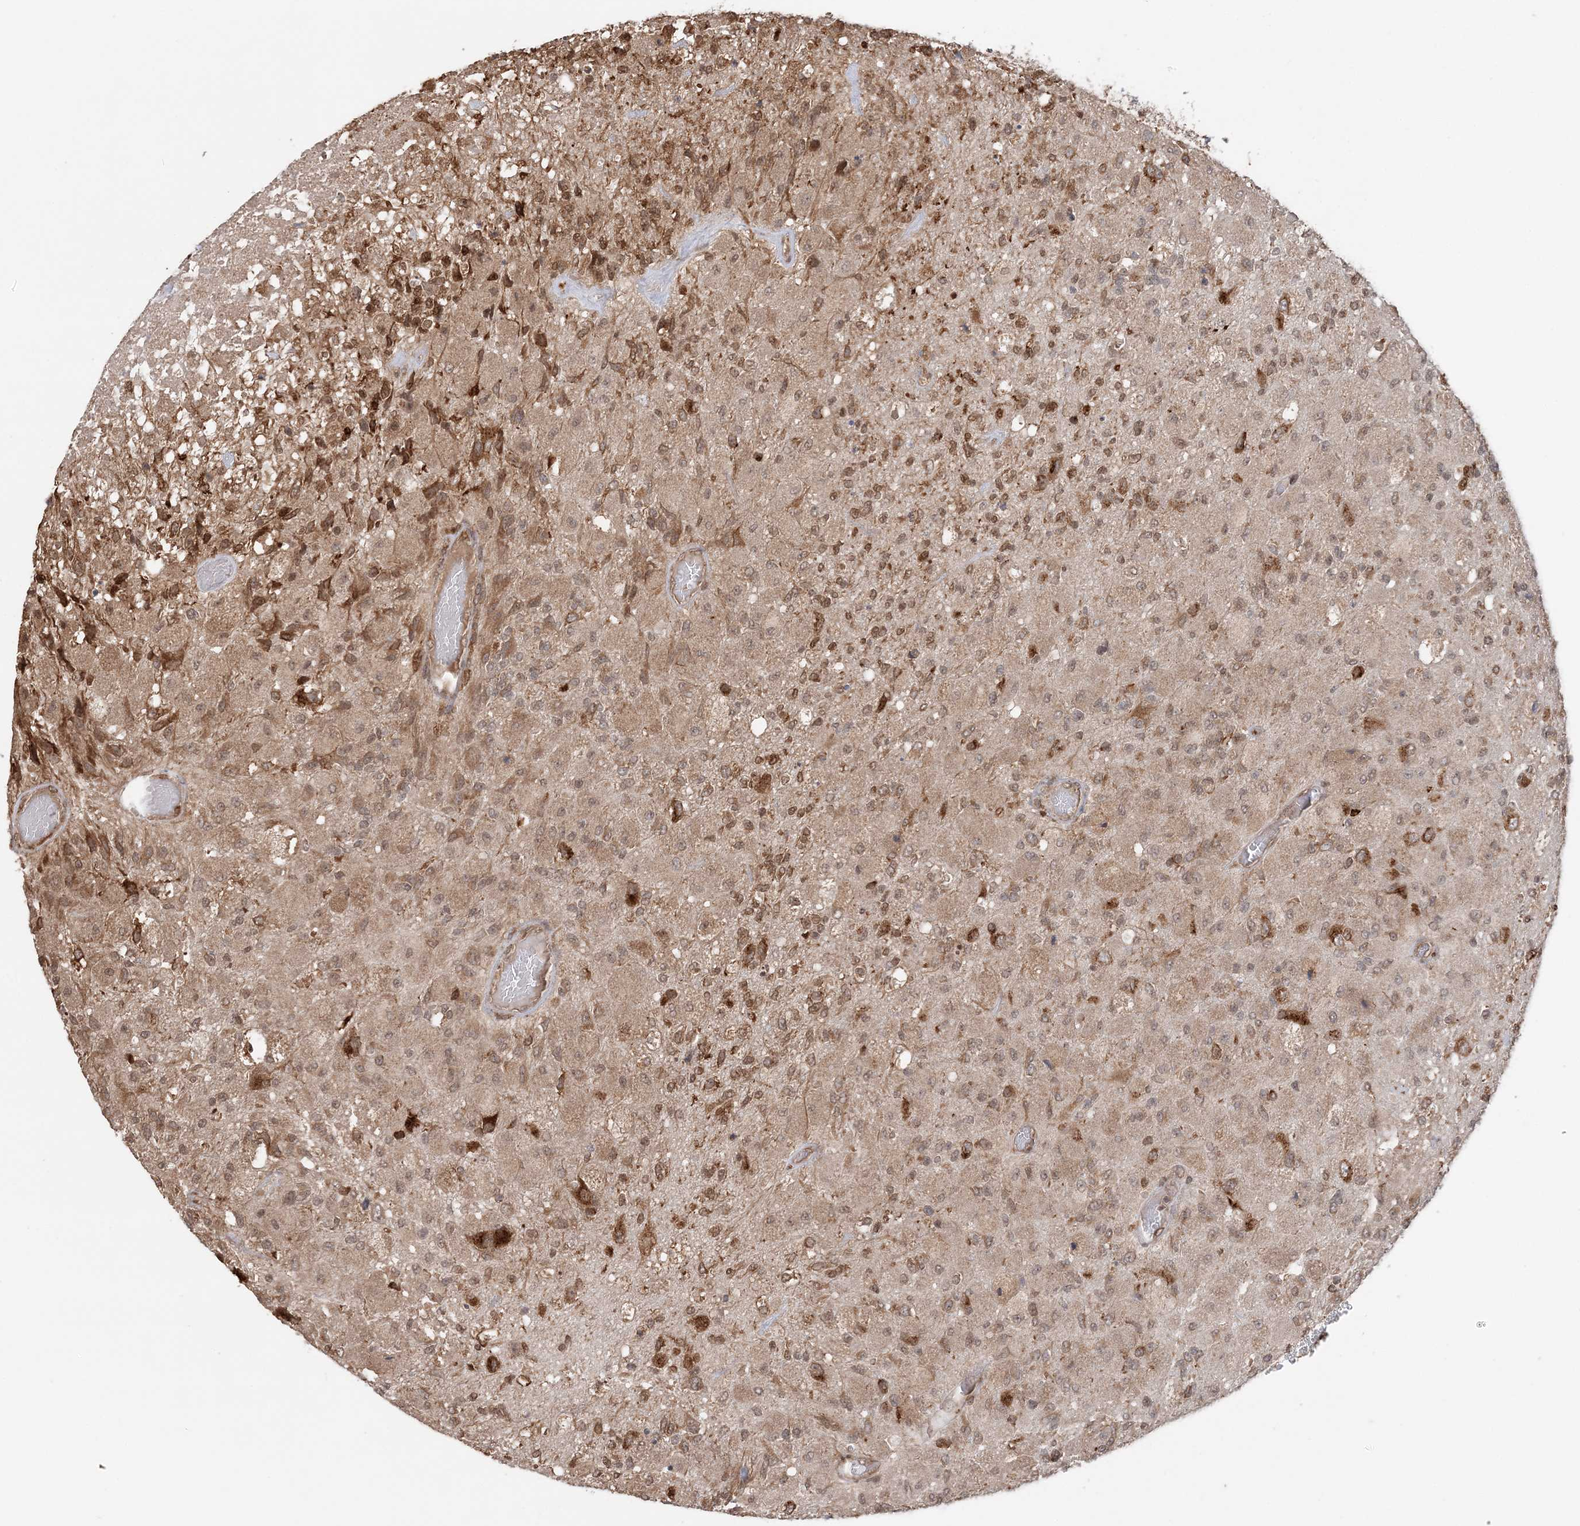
{"staining": {"intensity": "moderate", "quantity": ">75%", "location": "cytoplasmic/membranous,nuclear"}, "tissue": "glioma", "cell_type": "Tumor cells", "image_type": "cancer", "snomed": [{"axis": "morphology", "description": "Normal tissue, NOS"}, {"axis": "morphology", "description": "Glioma, malignant, High grade"}, {"axis": "topography", "description": "Cerebral cortex"}], "caption": "Human glioma stained with a protein marker displays moderate staining in tumor cells.", "gene": "TMED10", "patient": {"sex": "male", "age": 77}}